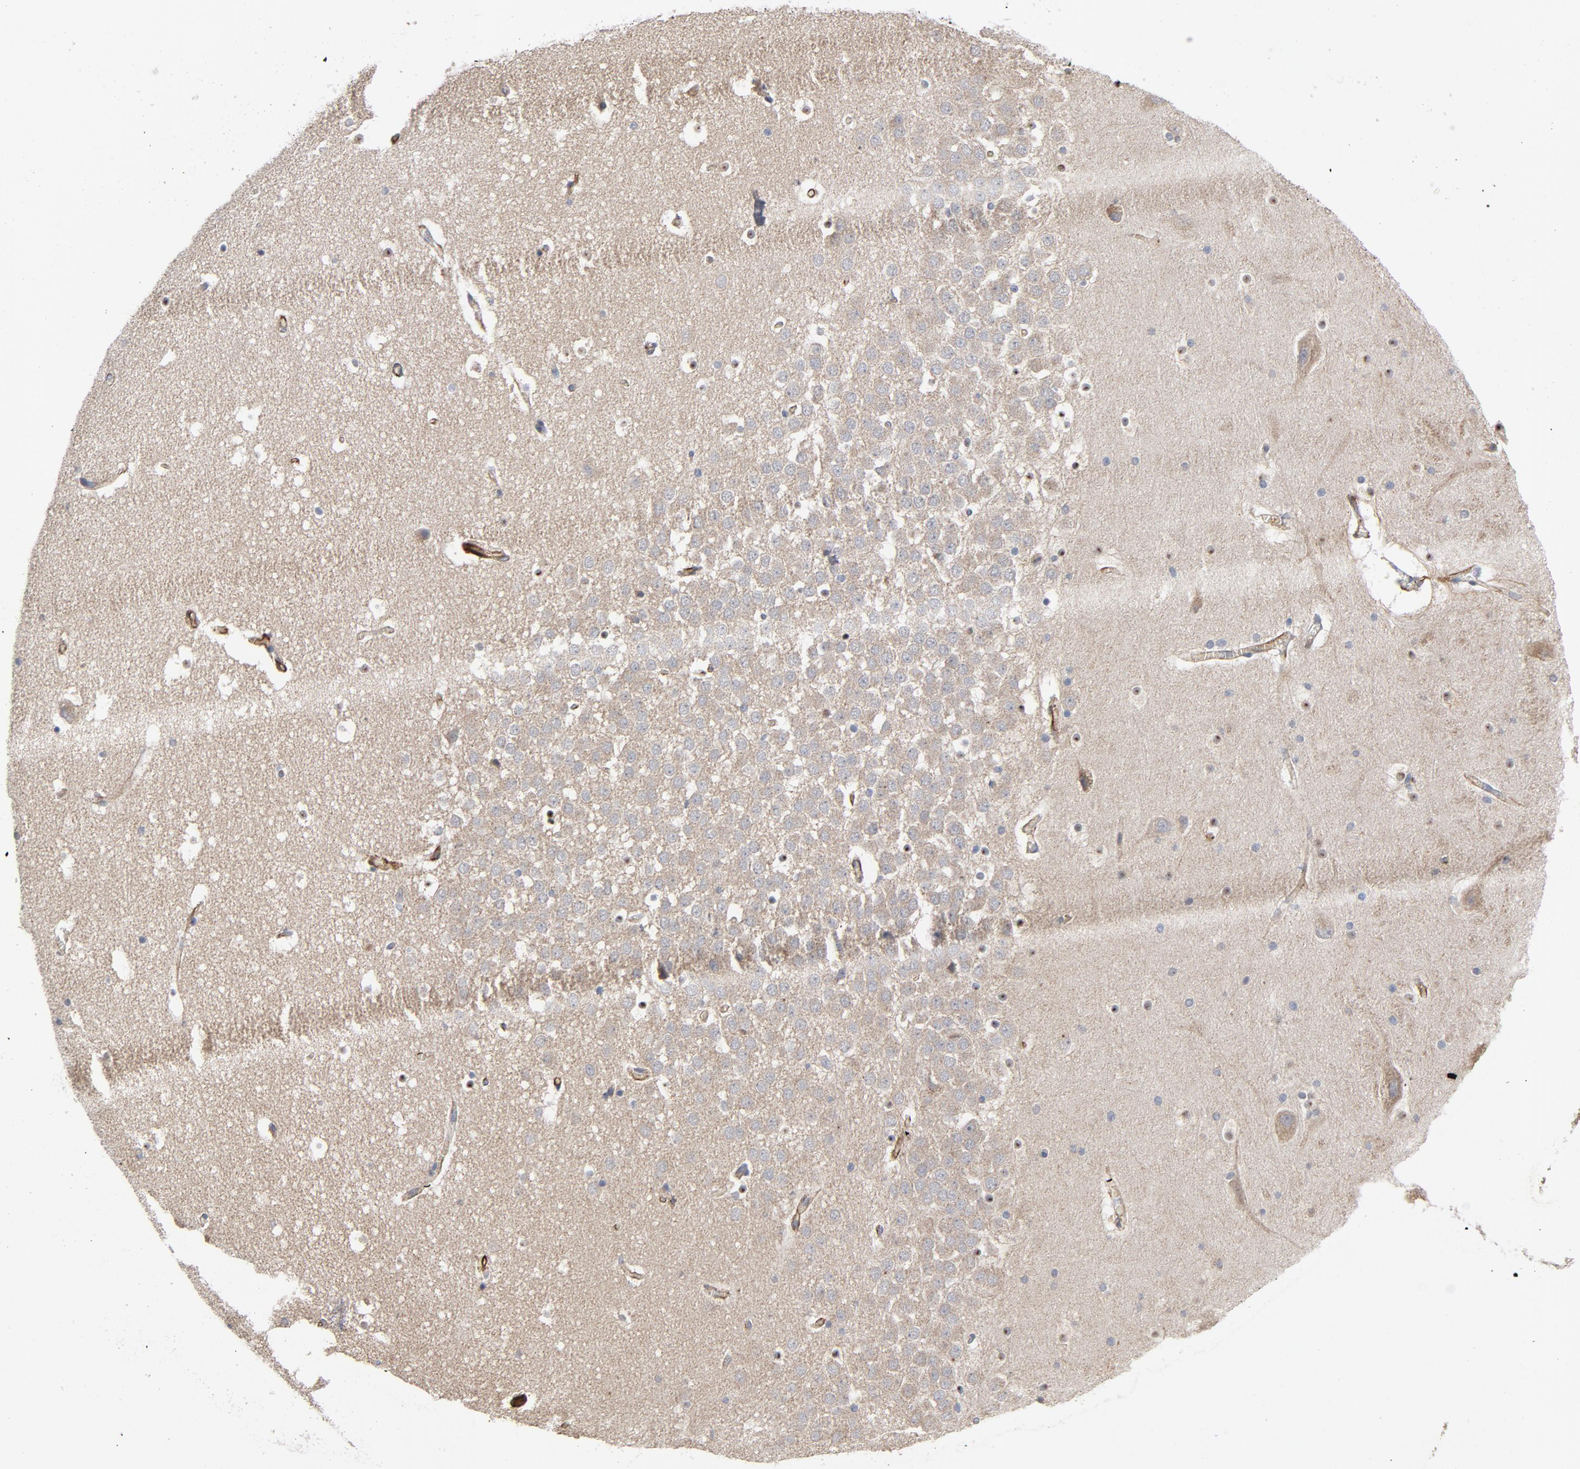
{"staining": {"intensity": "moderate", "quantity": "<25%", "location": "nuclear"}, "tissue": "hippocampus", "cell_type": "Glial cells", "image_type": "normal", "snomed": [{"axis": "morphology", "description": "Normal tissue, NOS"}, {"axis": "topography", "description": "Hippocampus"}], "caption": "The histopathology image reveals immunohistochemical staining of normal hippocampus. There is moderate nuclear expression is identified in approximately <25% of glial cells. The staining was performed using DAB (3,3'-diaminobenzidine), with brown indicating positive protein expression. Nuclei are stained blue with hematoxylin.", "gene": "FAM118A", "patient": {"sex": "male", "age": 45}}